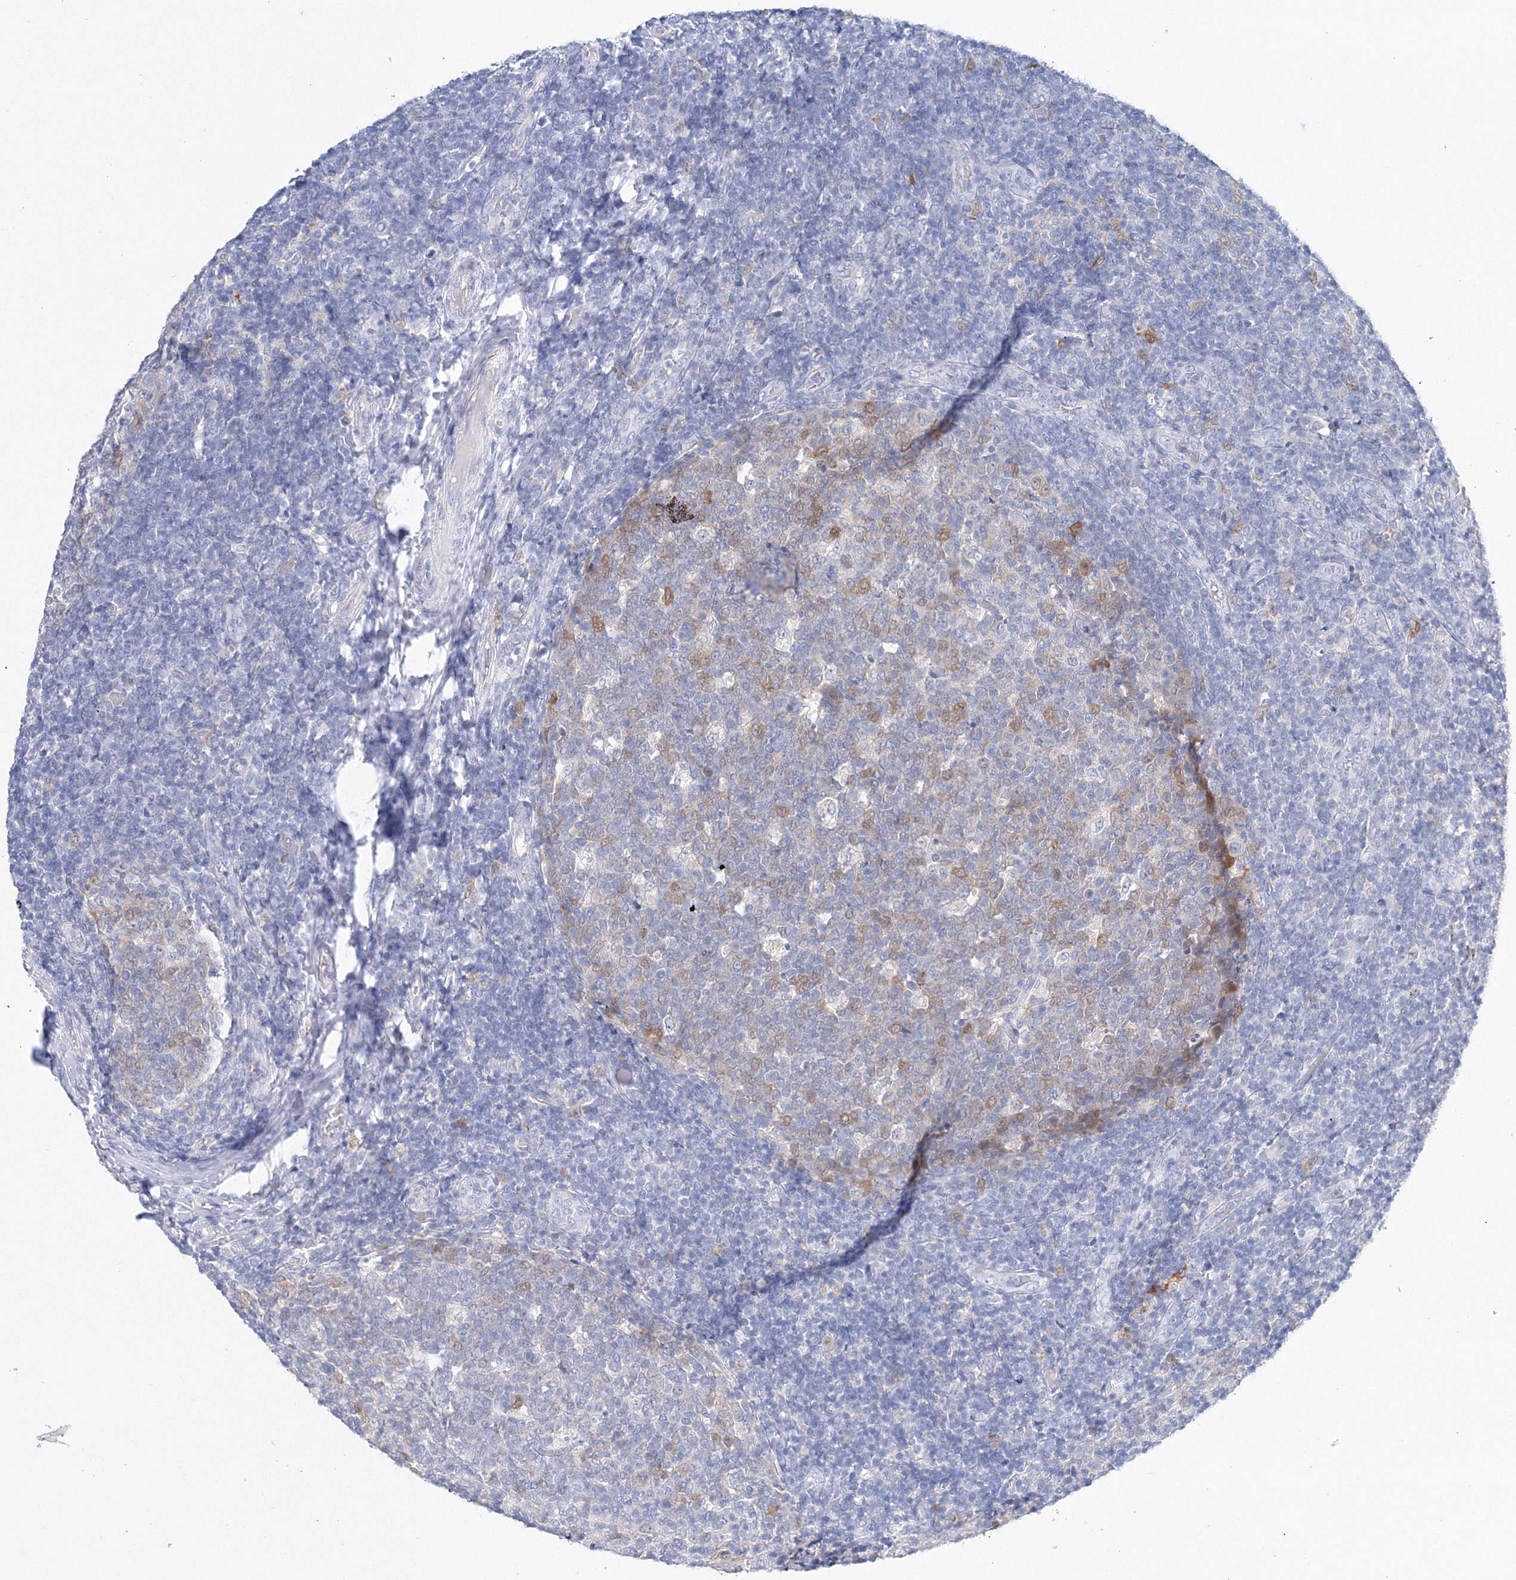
{"staining": {"intensity": "weak", "quantity": "<25%", "location": "nuclear"}, "tissue": "tonsil", "cell_type": "Germinal center cells", "image_type": "normal", "snomed": [{"axis": "morphology", "description": "Normal tissue, NOS"}, {"axis": "topography", "description": "Tonsil"}], "caption": "The histopathology image reveals no staining of germinal center cells in benign tonsil. The staining was performed using DAB to visualize the protein expression in brown, while the nuclei were stained in blue with hematoxylin (Magnification: 20x).", "gene": "HMGCS1", "patient": {"sex": "female", "age": 19}}